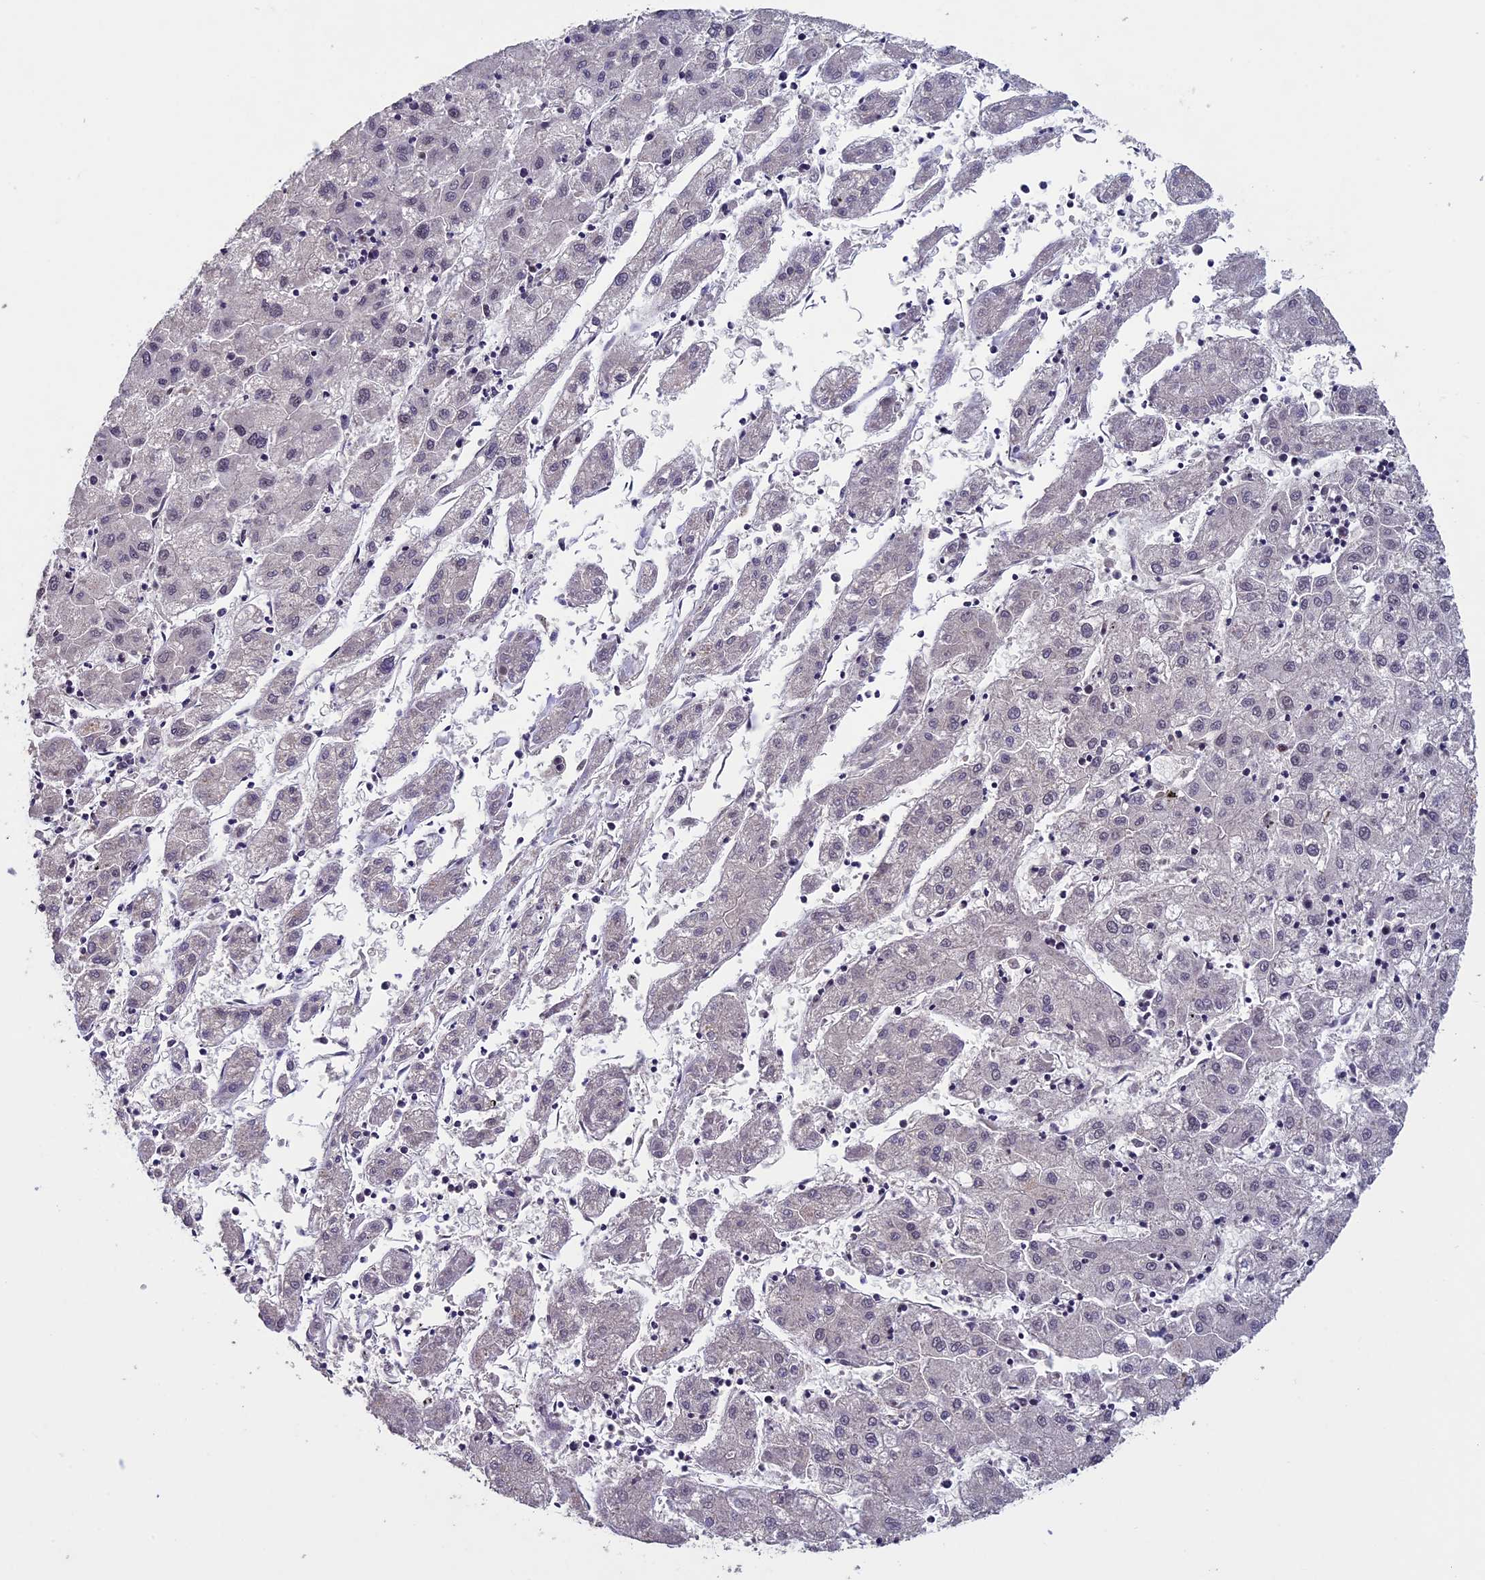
{"staining": {"intensity": "negative", "quantity": "none", "location": "none"}, "tissue": "liver cancer", "cell_type": "Tumor cells", "image_type": "cancer", "snomed": [{"axis": "morphology", "description": "Carcinoma, Hepatocellular, NOS"}, {"axis": "topography", "description": "Liver"}], "caption": "Protein analysis of hepatocellular carcinoma (liver) displays no significant positivity in tumor cells.", "gene": "RNF40", "patient": {"sex": "male", "age": 72}}